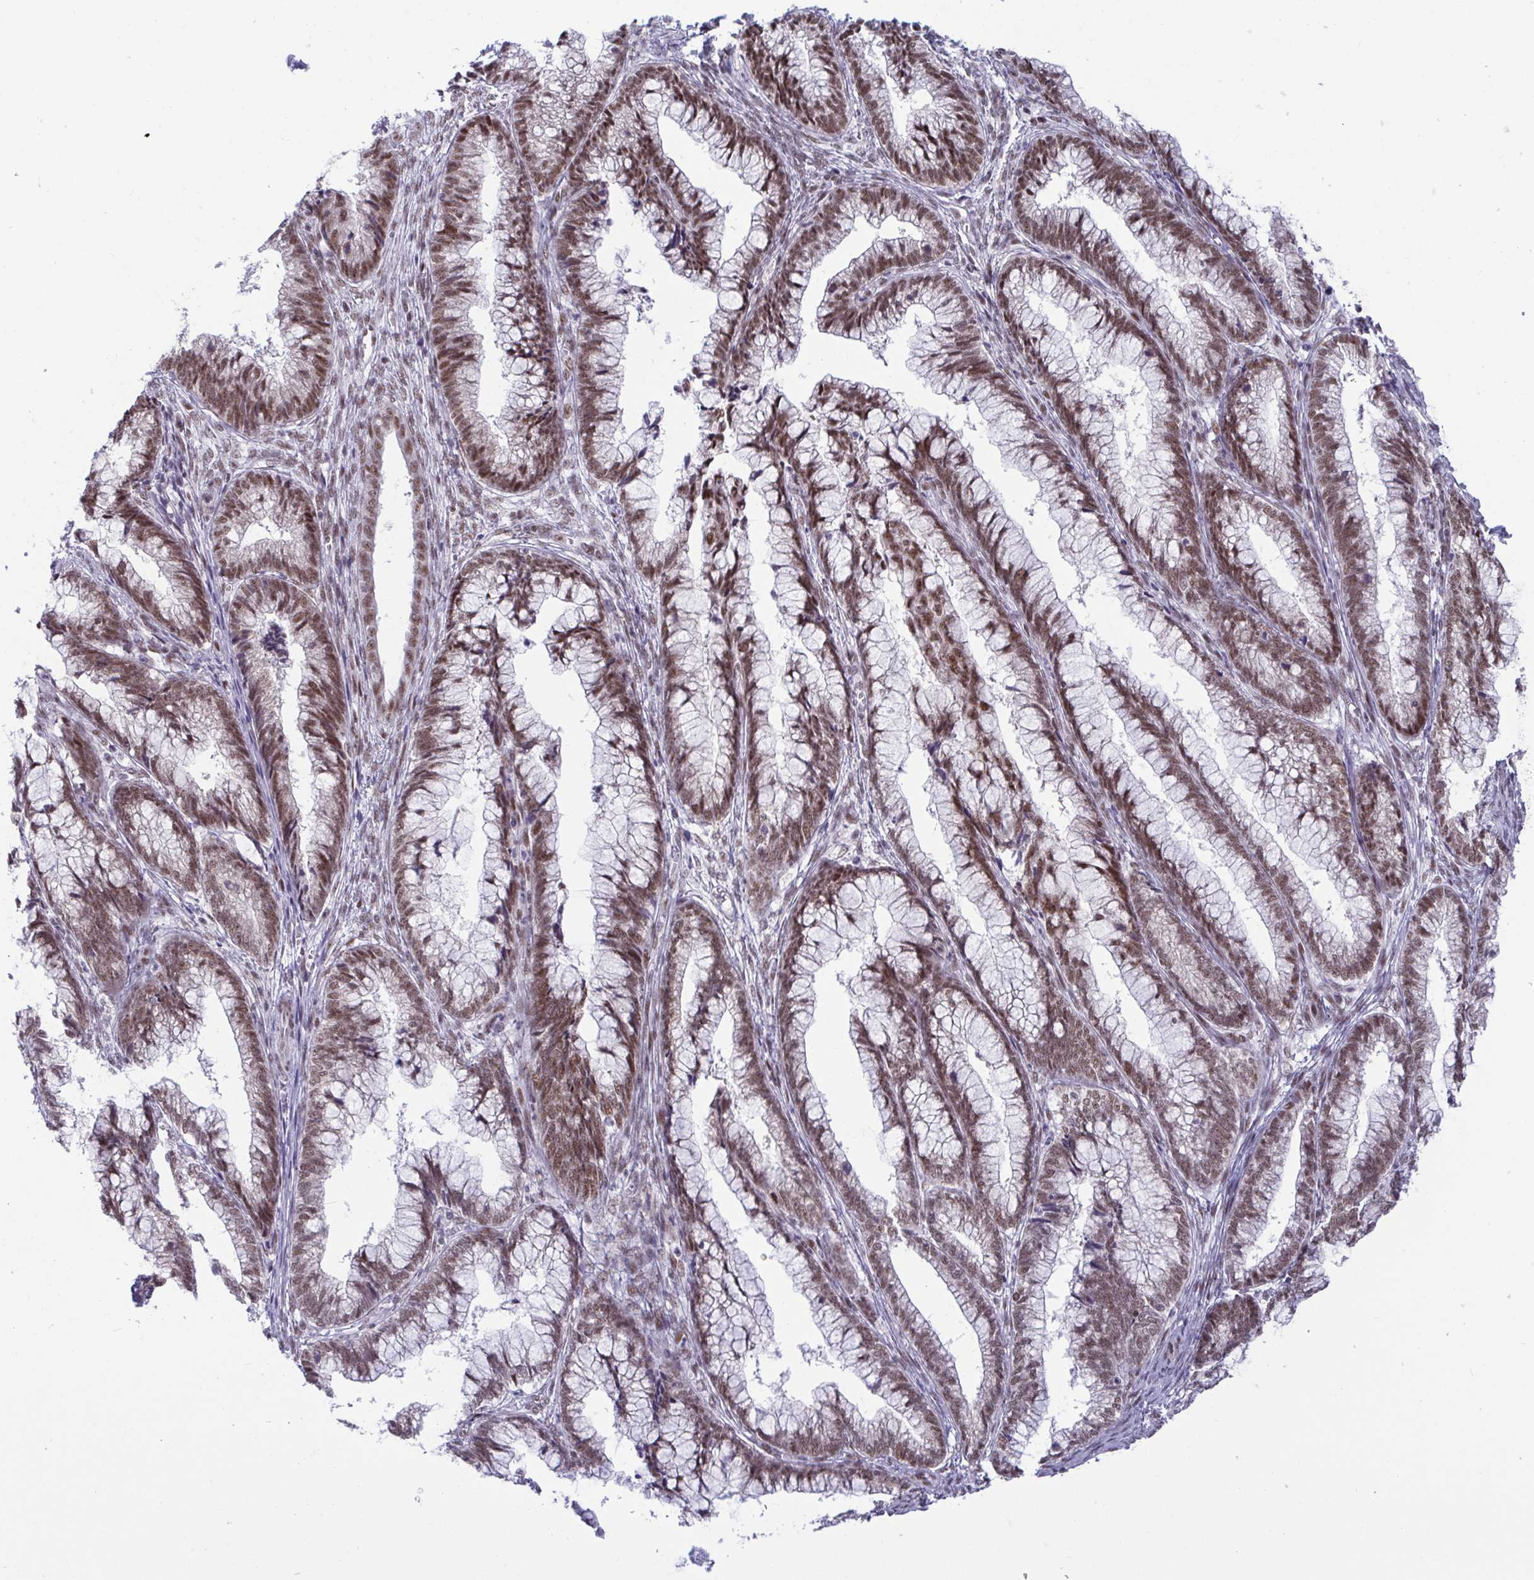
{"staining": {"intensity": "moderate", "quantity": ">75%", "location": "nuclear"}, "tissue": "cervical cancer", "cell_type": "Tumor cells", "image_type": "cancer", "snomed": [{"axis": "morphology", "description": "Adenocarcinoma, NOS"}, {"axis": "topography", "description": "Cervix"}], "caption": "This image displays IHC staining of human cervical cancer (adenocarcinoma), with medium moderate nuclear expression in about >75% of tumor cells.", "gene": "WBP11", "patient": {"sex": "female", "age": 44}}